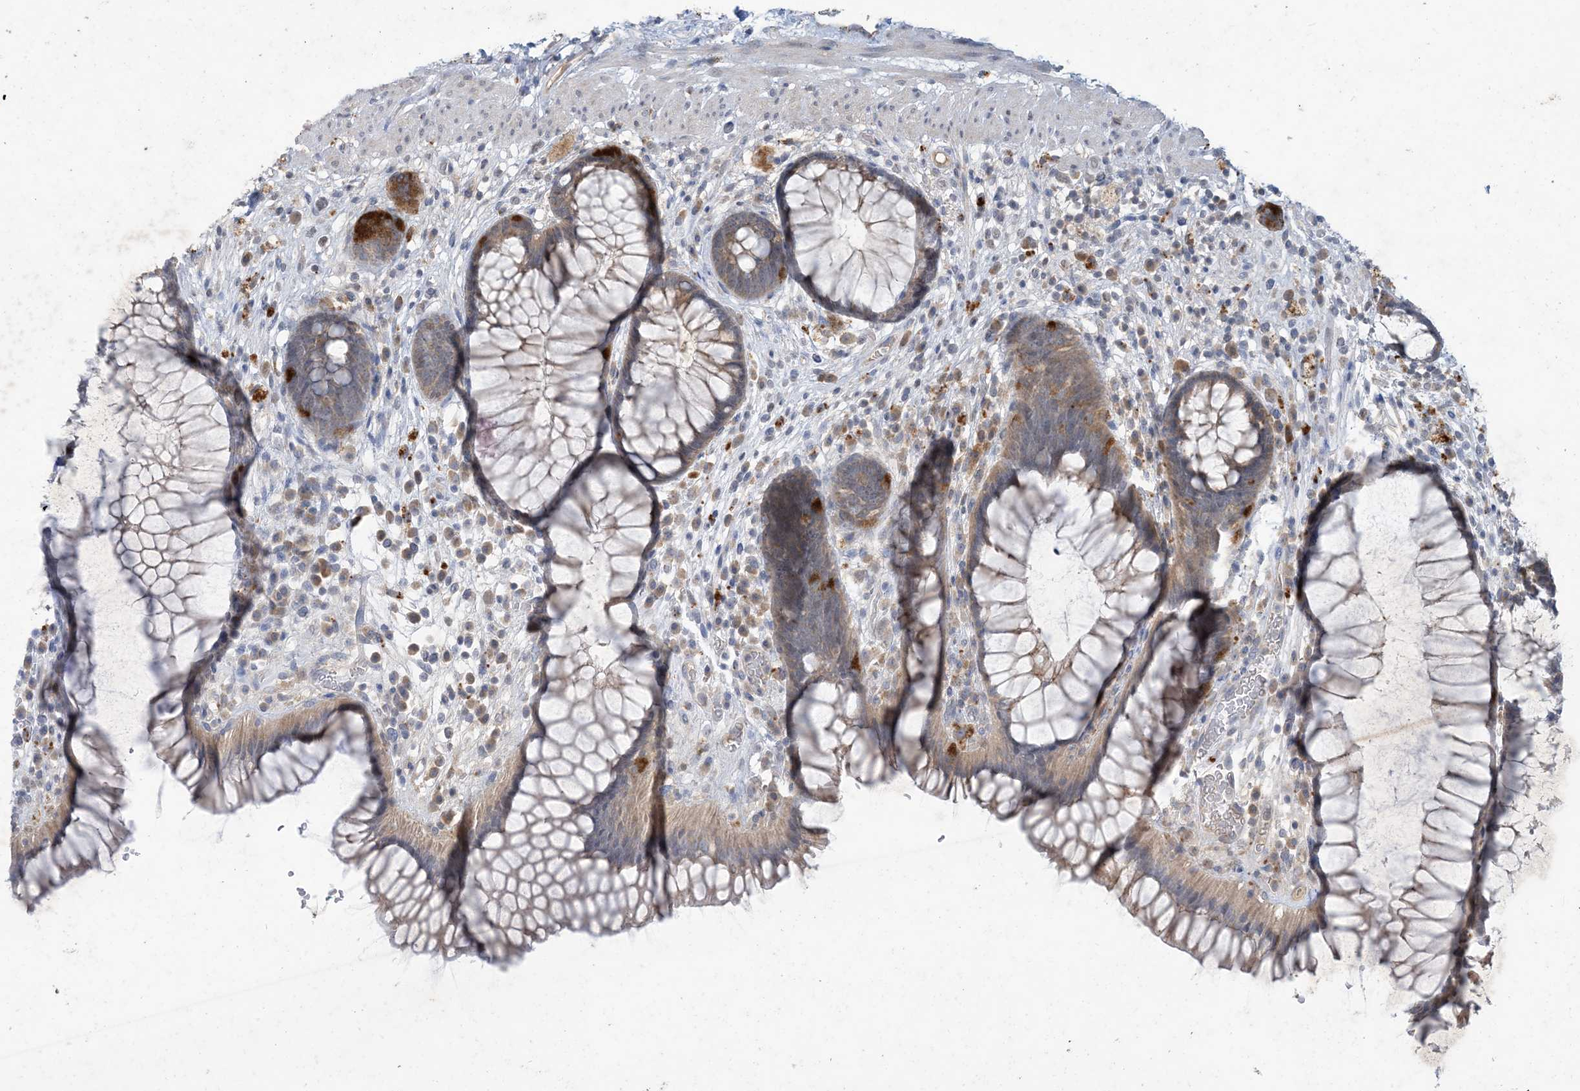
{"staining": {"intensity": "moderate", "quantity": "<25%", "location": "cytoplasmic/membranous"}, "tissue": "rectum", "cell_type": "Glandular cells", "image_type": "normal", "snomed": [{"axis": "morphology", "description": "Normal tissue, NOS"}, {"axis": "topography", "description": "Rectum"}], "caption": "High-power microscopy captured an immunohistochemistry micrograph of unremarkable rectum, revealing moderate cytoplasmic/membranous staining in approximately <25% of glandular cells.", "gene": "MRPS18A", "patient": {"sex": "male", "age": 51}}